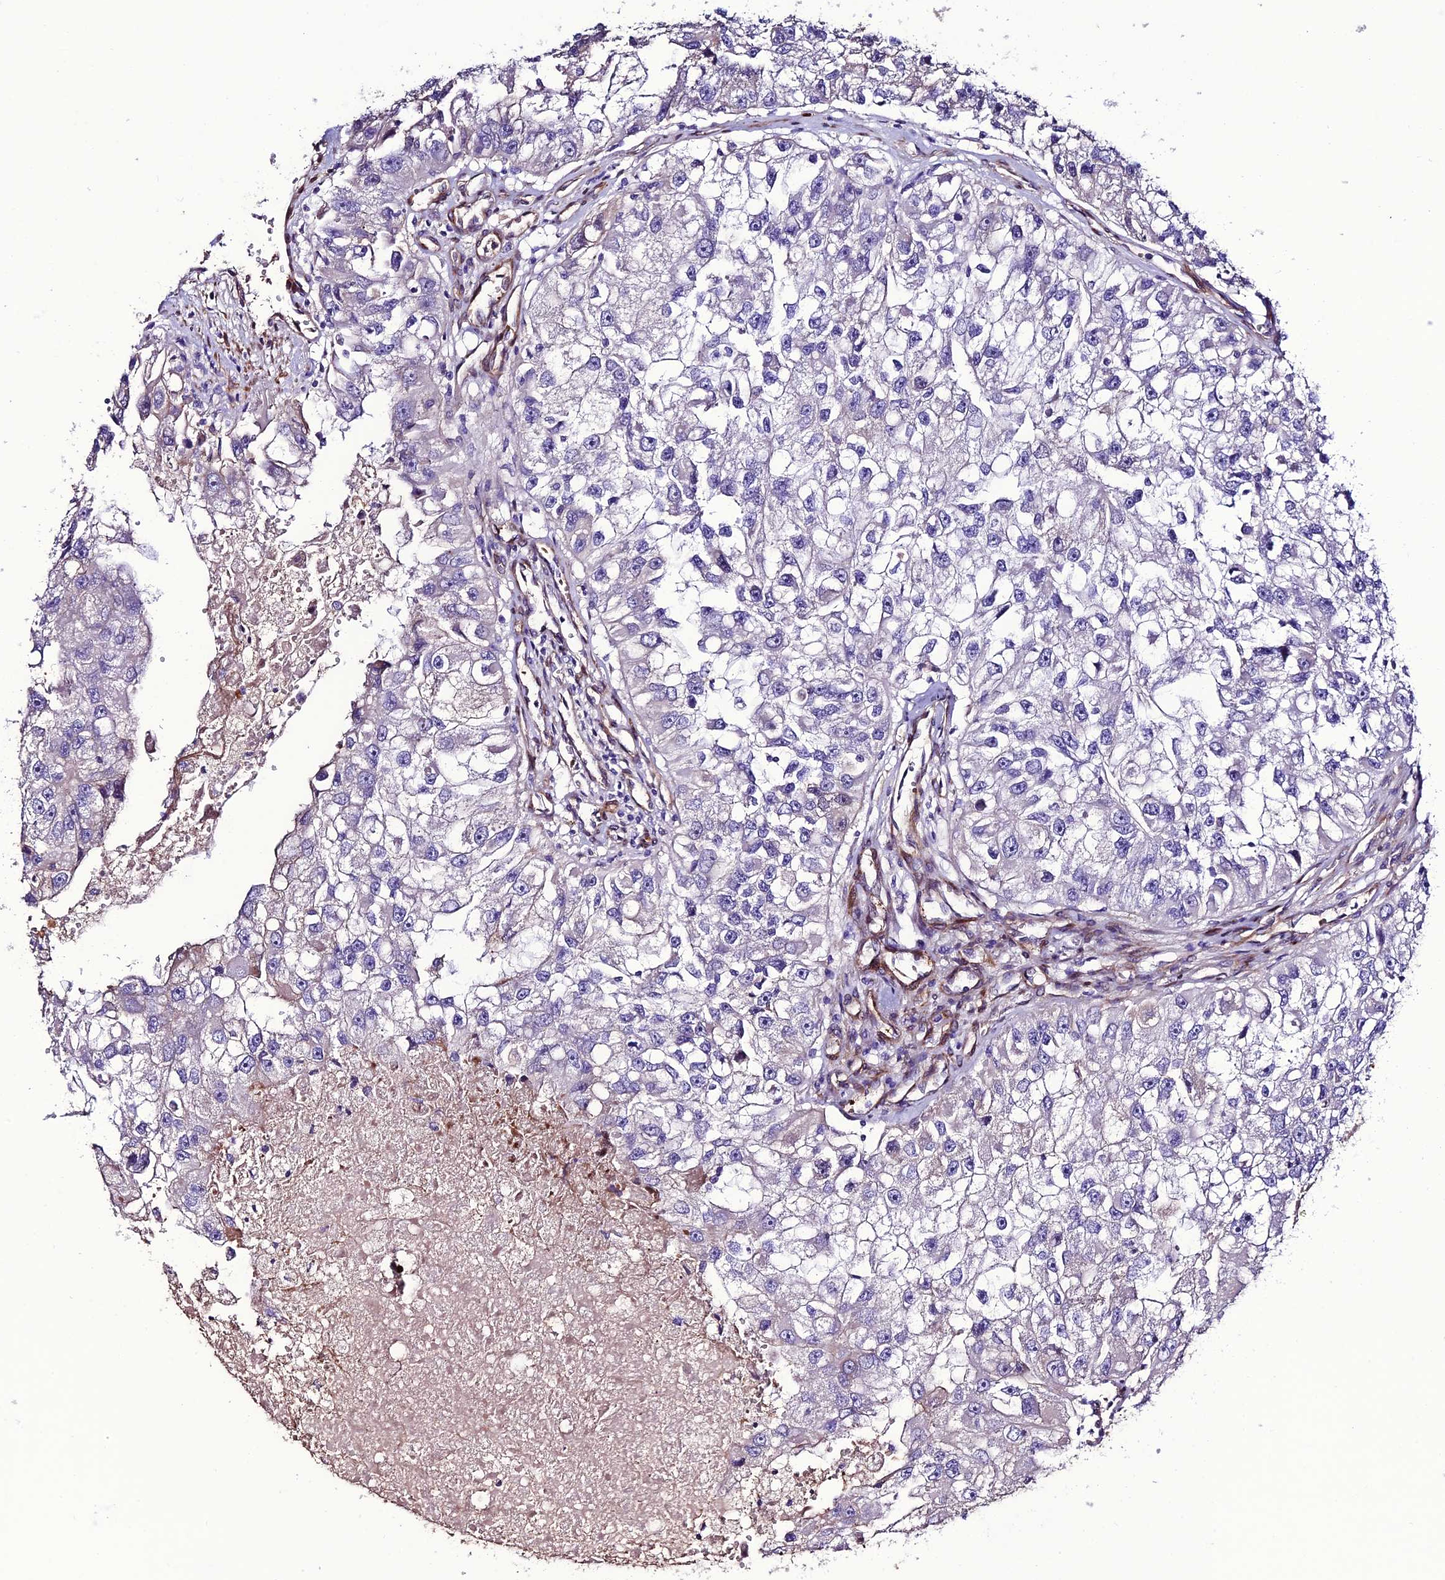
{"staining": {"intensity": "negative", "quantity": "none", "location": "none"}, "tissue": "renal cancer", "cell_type": "Tumor cells", "image_type": "cancer", "snomed": [{"axis": "morphology", "description": "Adenocarcinoma, NOS"}, {"axis": "topography", "description": "Kidney"}], "caption": "An immunohistochemistry (IHC) histopathology image of renal cancer (adenocarcinoma) is shown. There is no staining in tumor cells of renal cancer (adenocarcinoma). (Stains: DAB immunohistochemistry with hematoxylin counter stain, Microscopy: brightfield microscopy at high magnification).", "gene": "REX1BD", "patient": {"sex": "male", "age": 63}}